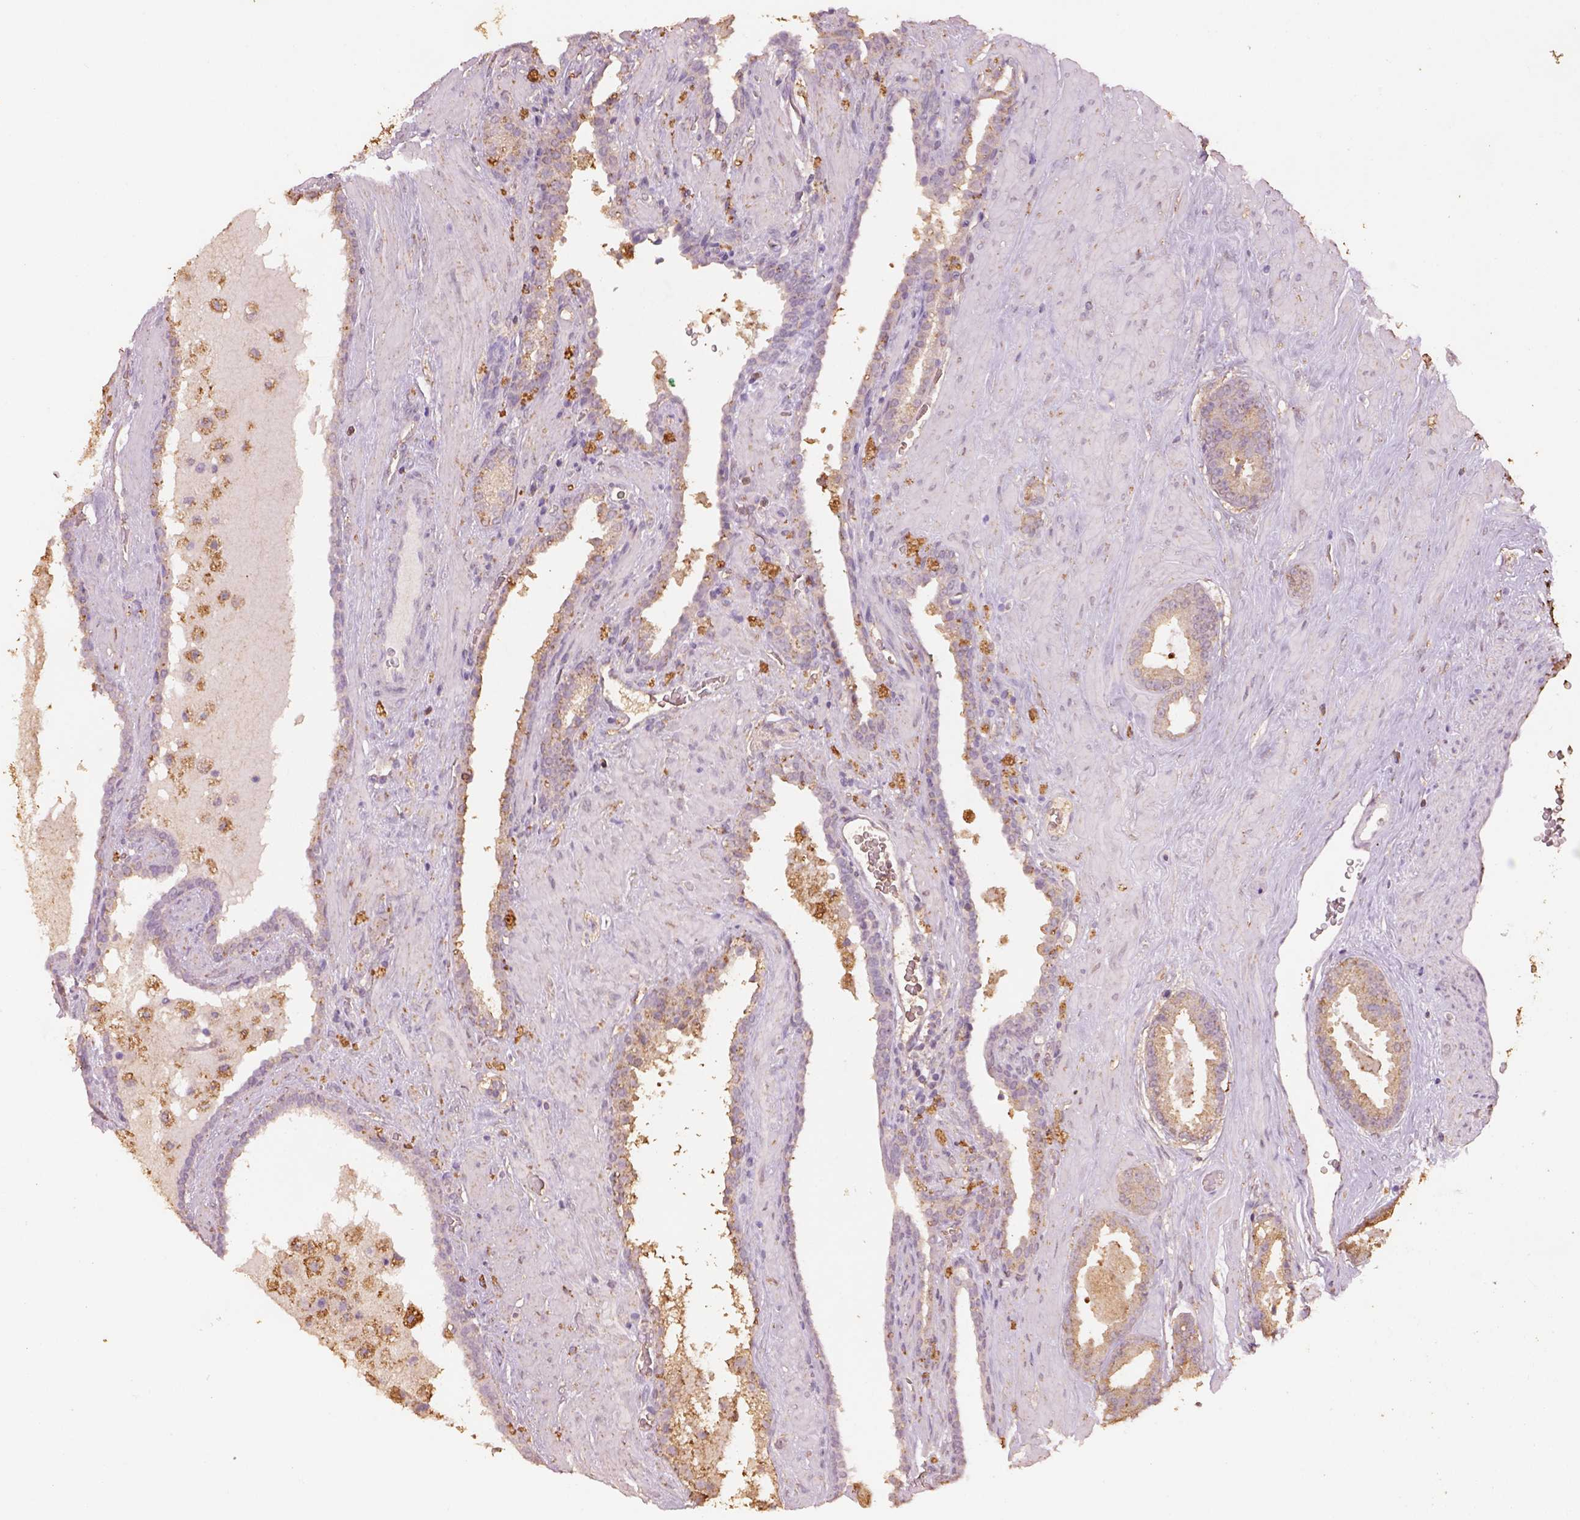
{"staining": {"intensity": "weak", "quantity": "25%-75%", "location": "cytoplasmic/membranous"}, "tissue": "prostate cancer", "cell_type": "Tumor cells", "image_type": "cancer", "snomed": [{"axis": "morphology", "description": "Adenocarcinoma, Low grade"}, {"axis": "topography", "description": "Prostate"}], "caption": "Protein staining of adenocarcinoma (low-grade) (prostate) tissue shows weak cytoplasmic/membranous staining in approximately 25%-75% of tumor cells. Immunohistochemistry stains the protein of interest in brown and the nuclei are stained blue.", "gene": "AP2B1", "patient": {"sex": "male", "age": 62}}